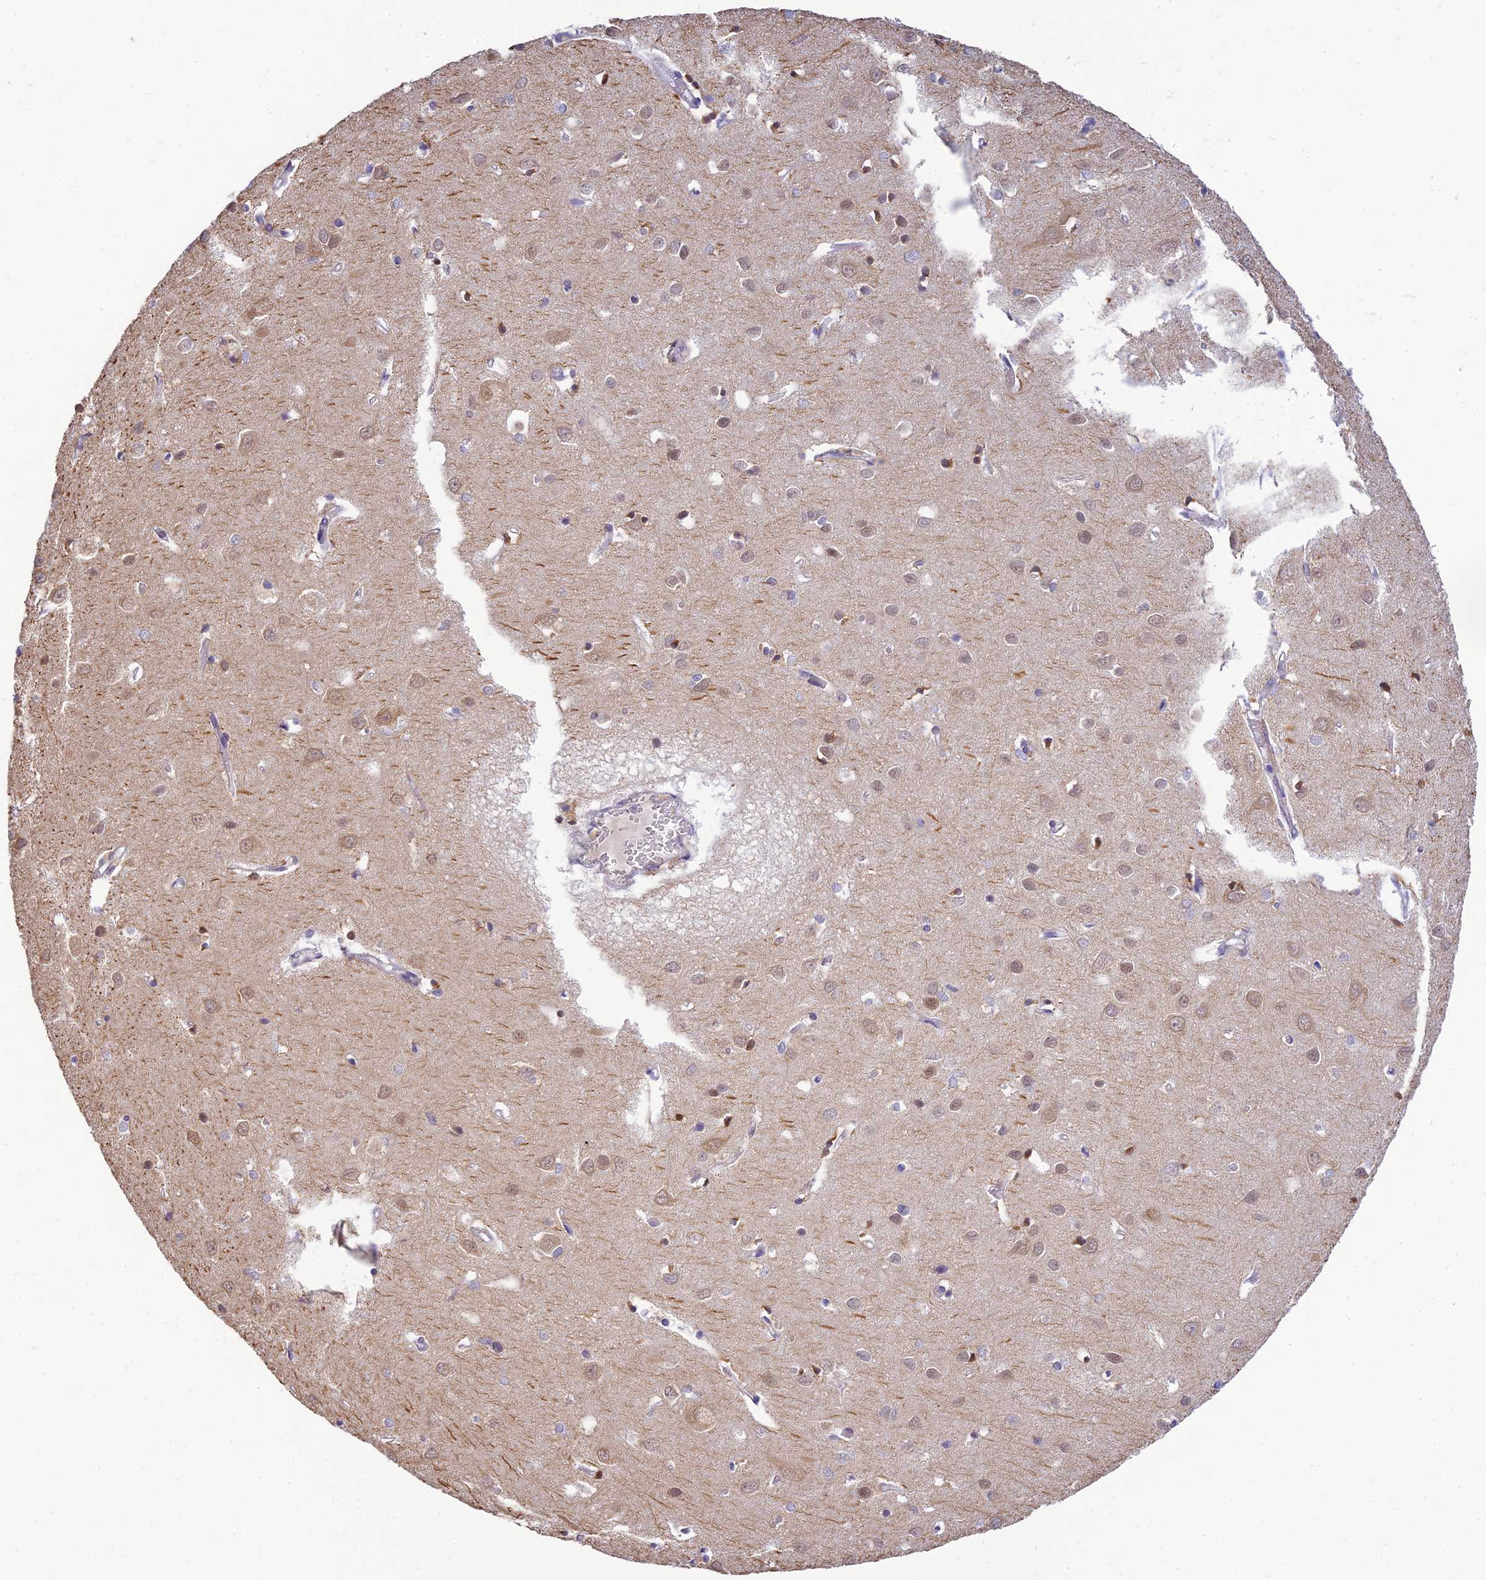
{"staining": {"intensity": "negative", "quantity": "none", "location": "none"}, "tissue": "cerebral cortex", "cell_type": "Endothelial cells", "image_type": "normal", "snomed": [{"axis": "morphology", "description": "Normal tissue, NOS"}, {"axis": "topography", "description": "Cerebral cortex"}], "caption": "A high-resolution image shows immunohistochemistry staining of normal cerebral cortex, which demonstrates no significant staining in endothelial cells.", "gene": "SKIC8", "patient": {"sex": "female", "age": 64}}